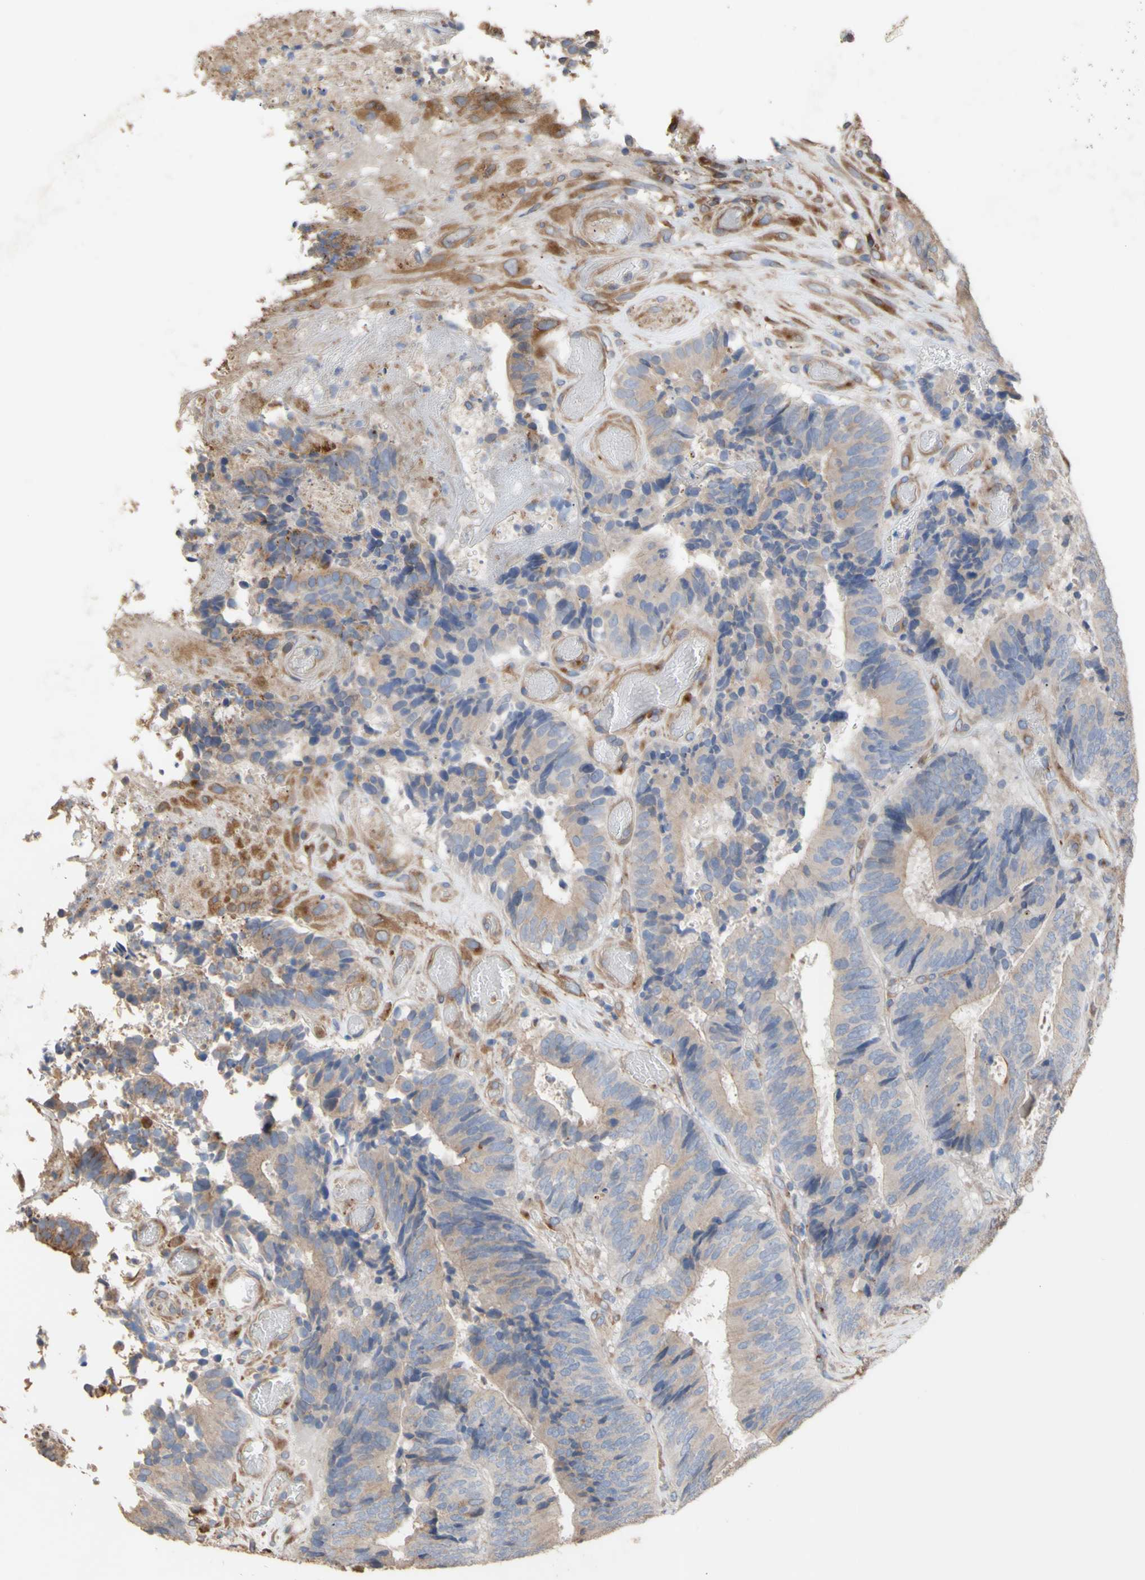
{"staining": {"intensity": "weak", "quantity": "25%-75%", "location": "cytoplasmic/membranous"}, "tissue": "colorectal cancer", "cell_type": "Tumor cells", "image_type": "cancer", "snomed": [{"axis": "morphology", "description": "Adenocarcinoma, NOS"}, {"axis": "topography", "description": "Rectum"}], "caption": "Colorectal adenocarcinoma tissue shows weak cytoplasmic/membranous staining in approximately 25%-75% of tumor cells (DAB (3,3'-diaminobenzidine) IHC, brown staining for protein, blue staining for nuclei).", "gene": "NECTIN3", "patient": {"sex": "male", "age": 72}}